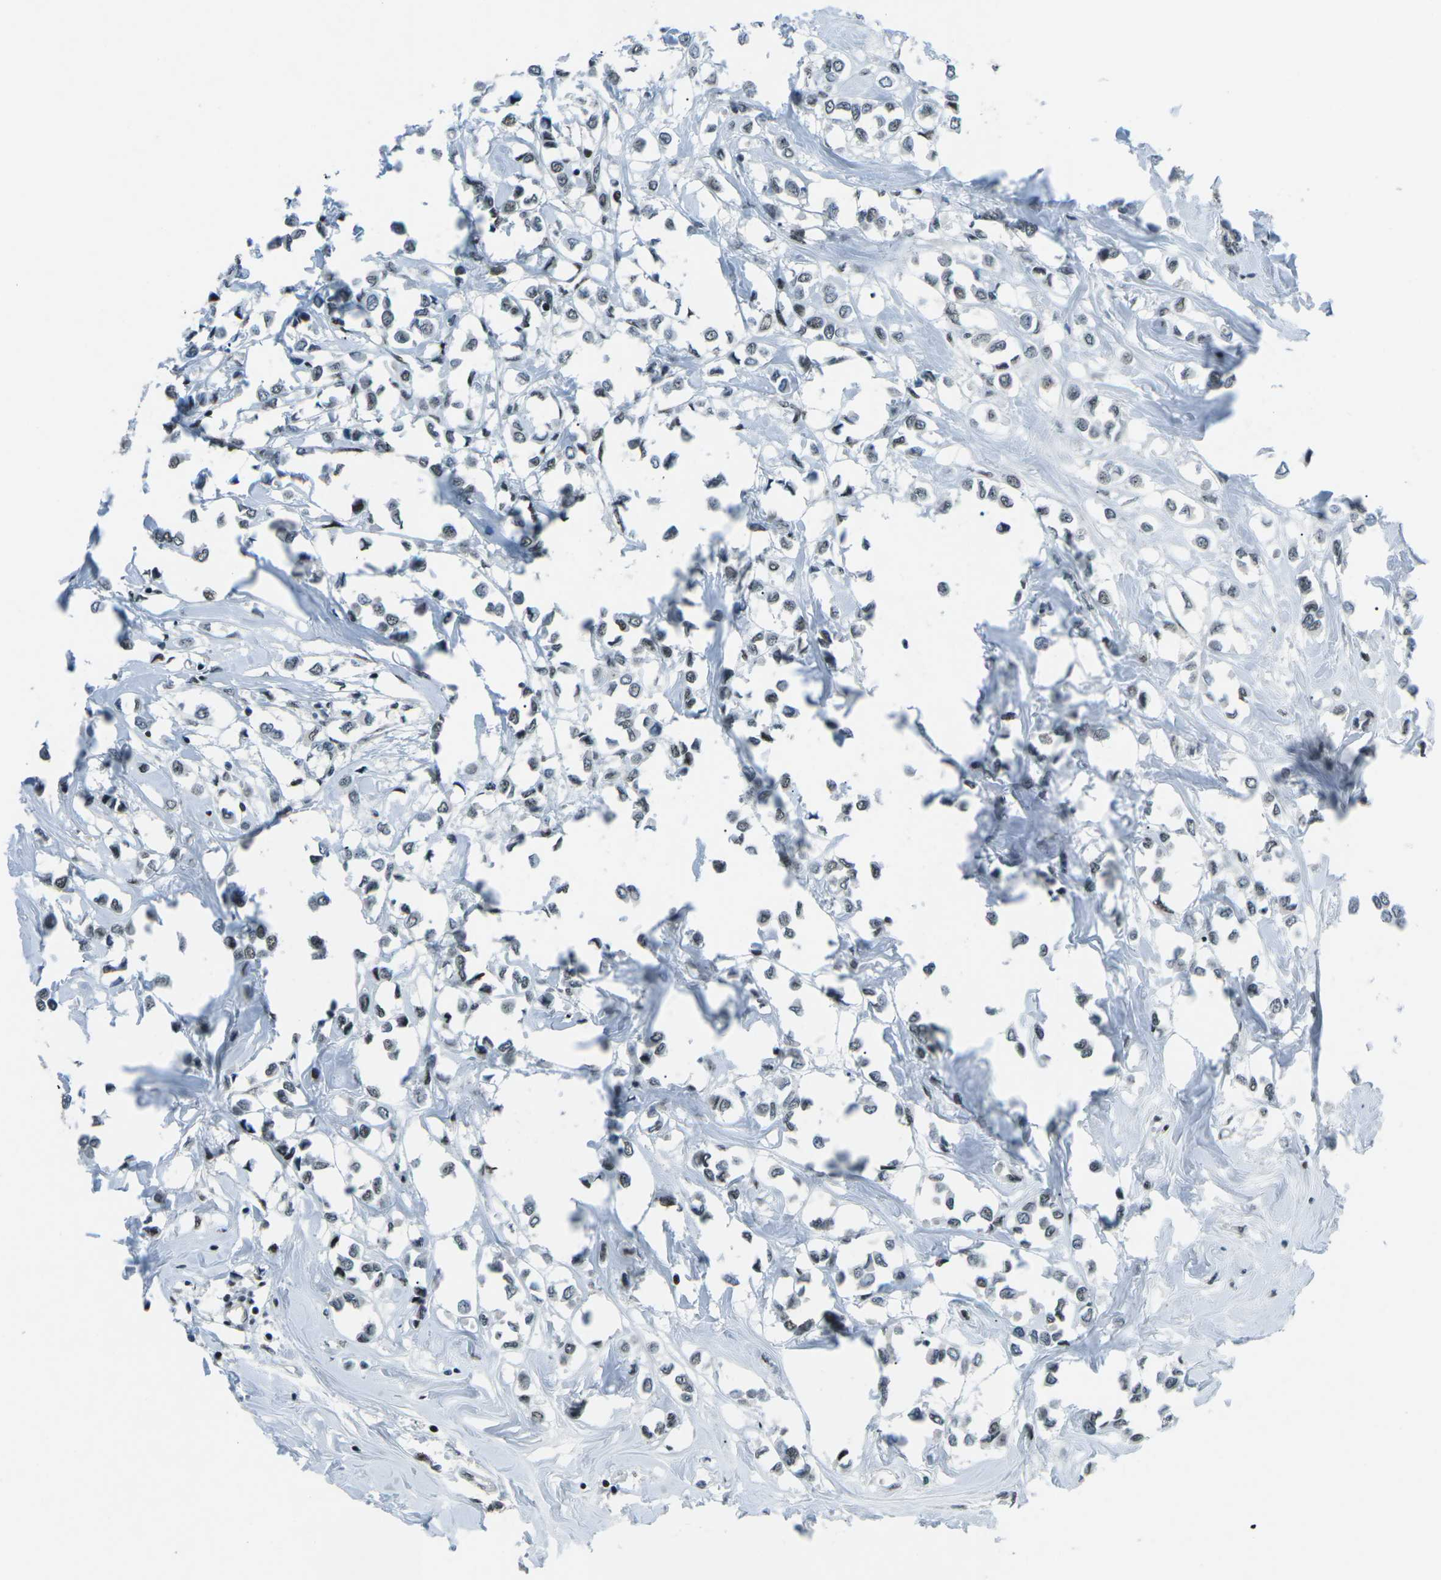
{"staining": {"intensity": "weak", "quantity": ">75%", "location": "nuclear"}, "tissue": "breast cancer", "cell_type": "Tumor cells", "image_type": "cancer", "snomed": [{"axis": "morphology", "description": "Lobular carcinoma"}, {"axis": "topography", "description": "Breast"}], "caption": "This image exhibits immunohistochemistry staining of lobular carcinoma (breast), with low weak nuclear expression in about >75% of tumor cells.", "gene": "RBL2", "patient": {"sex": "female", "age": 51}}